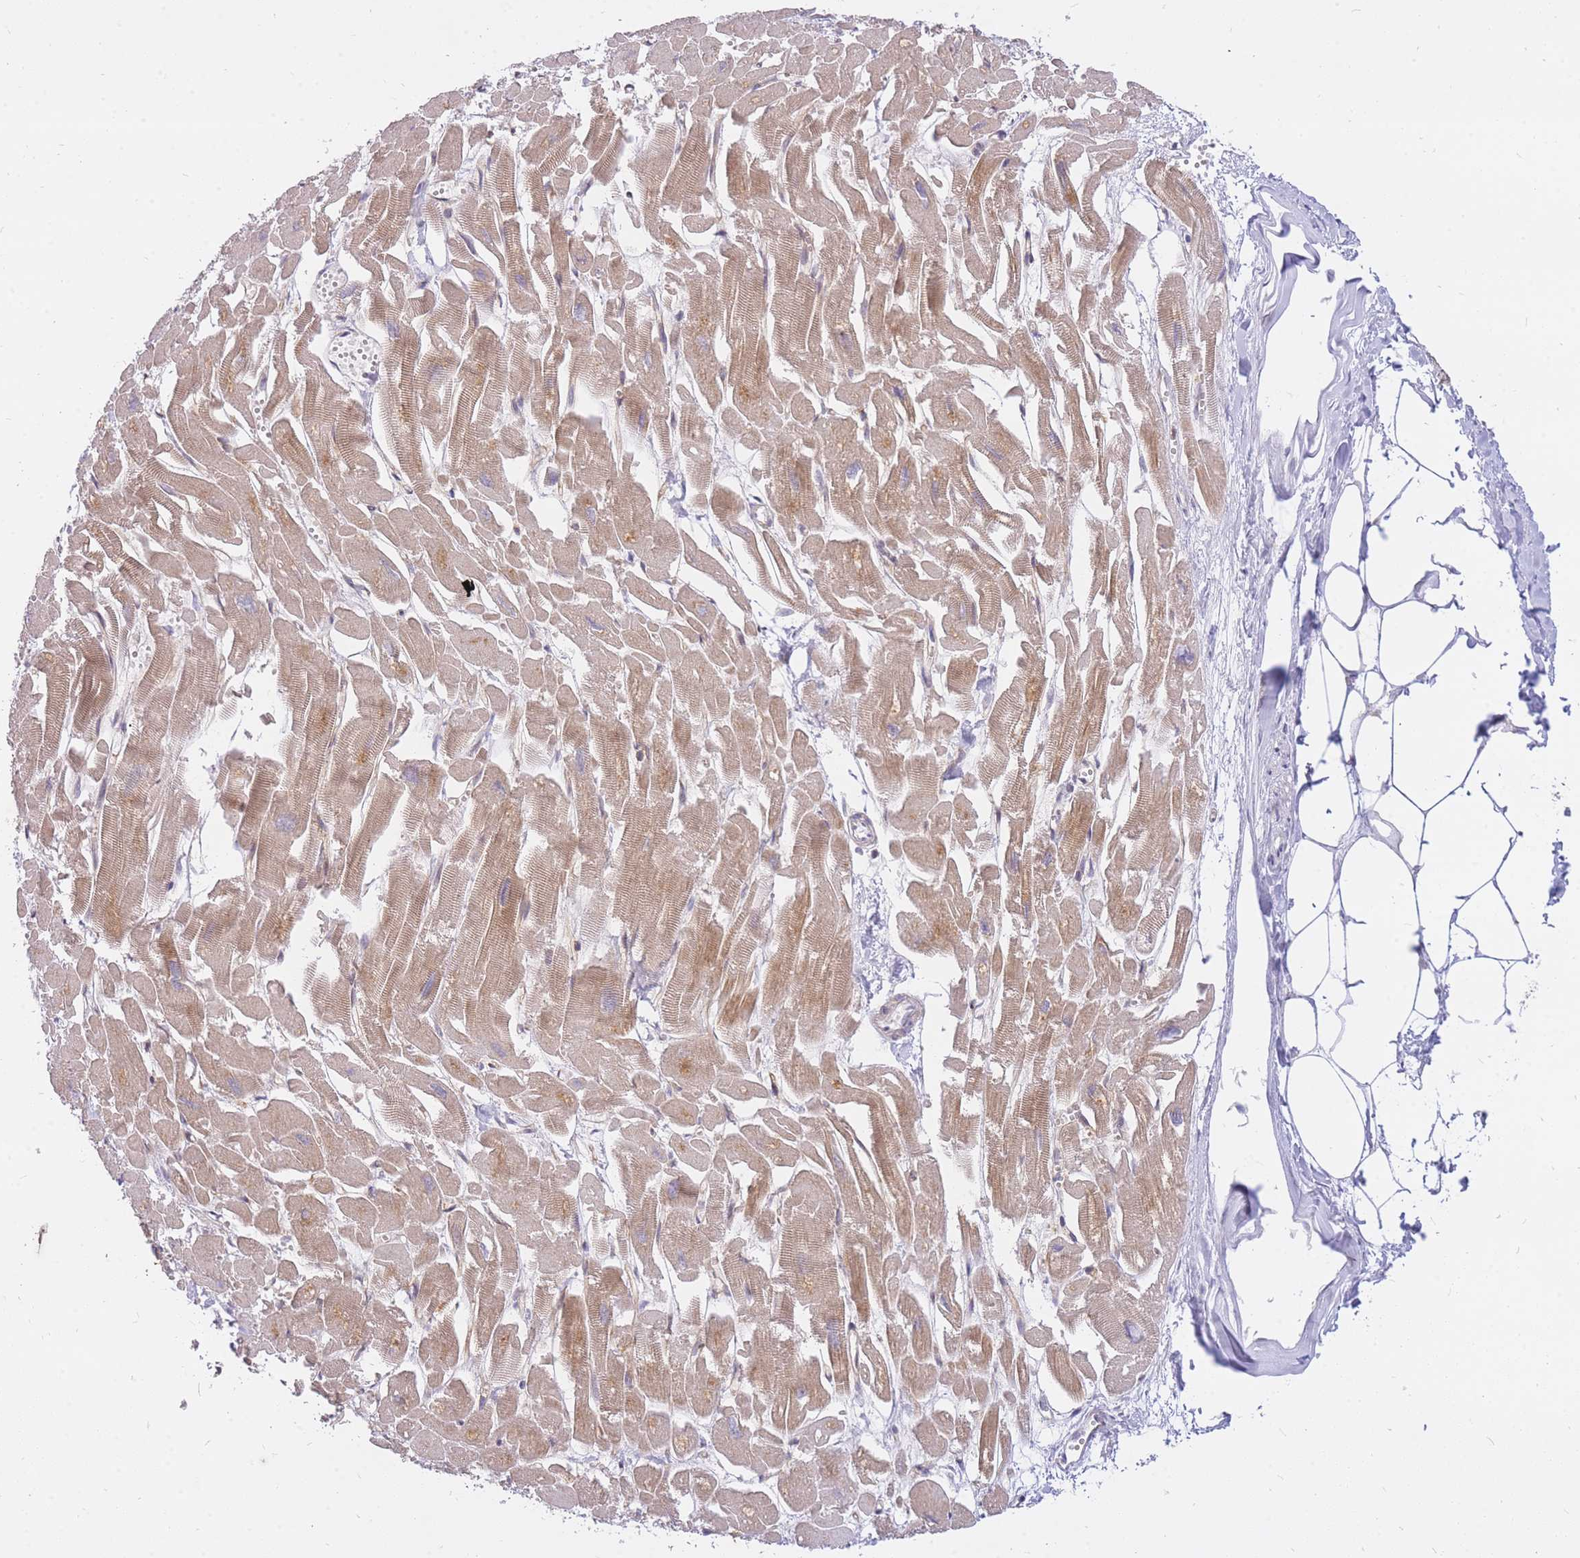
{"staining": {"intensity": "moderate", "quantity": ">75%", "location": "cytoplasmic/membranous"}, "tissue": "heart muscle", "cell_type": "Cardiomyocytes", "image_type": "normal", "snomed": [{"axis": "morphology", "description": "Normal tissue, NOS"}, {"axis": "topography", "description": "Heart"}], "caption": "IHC (DAB (3,3'-diaminobenzidine)) staining of unremarkable human heart muscle shows moderate cytoplasmic/membranous protein staining in about >75% of cardiomyocytes. (Stains: DAB (3,3'-diaminobenzidine) in brown, nuclei in blue, Microscopy: brightfield microscopy at high magnification).", "gene": "TLE2", "patient": {"sex": "male", "age": 54}}